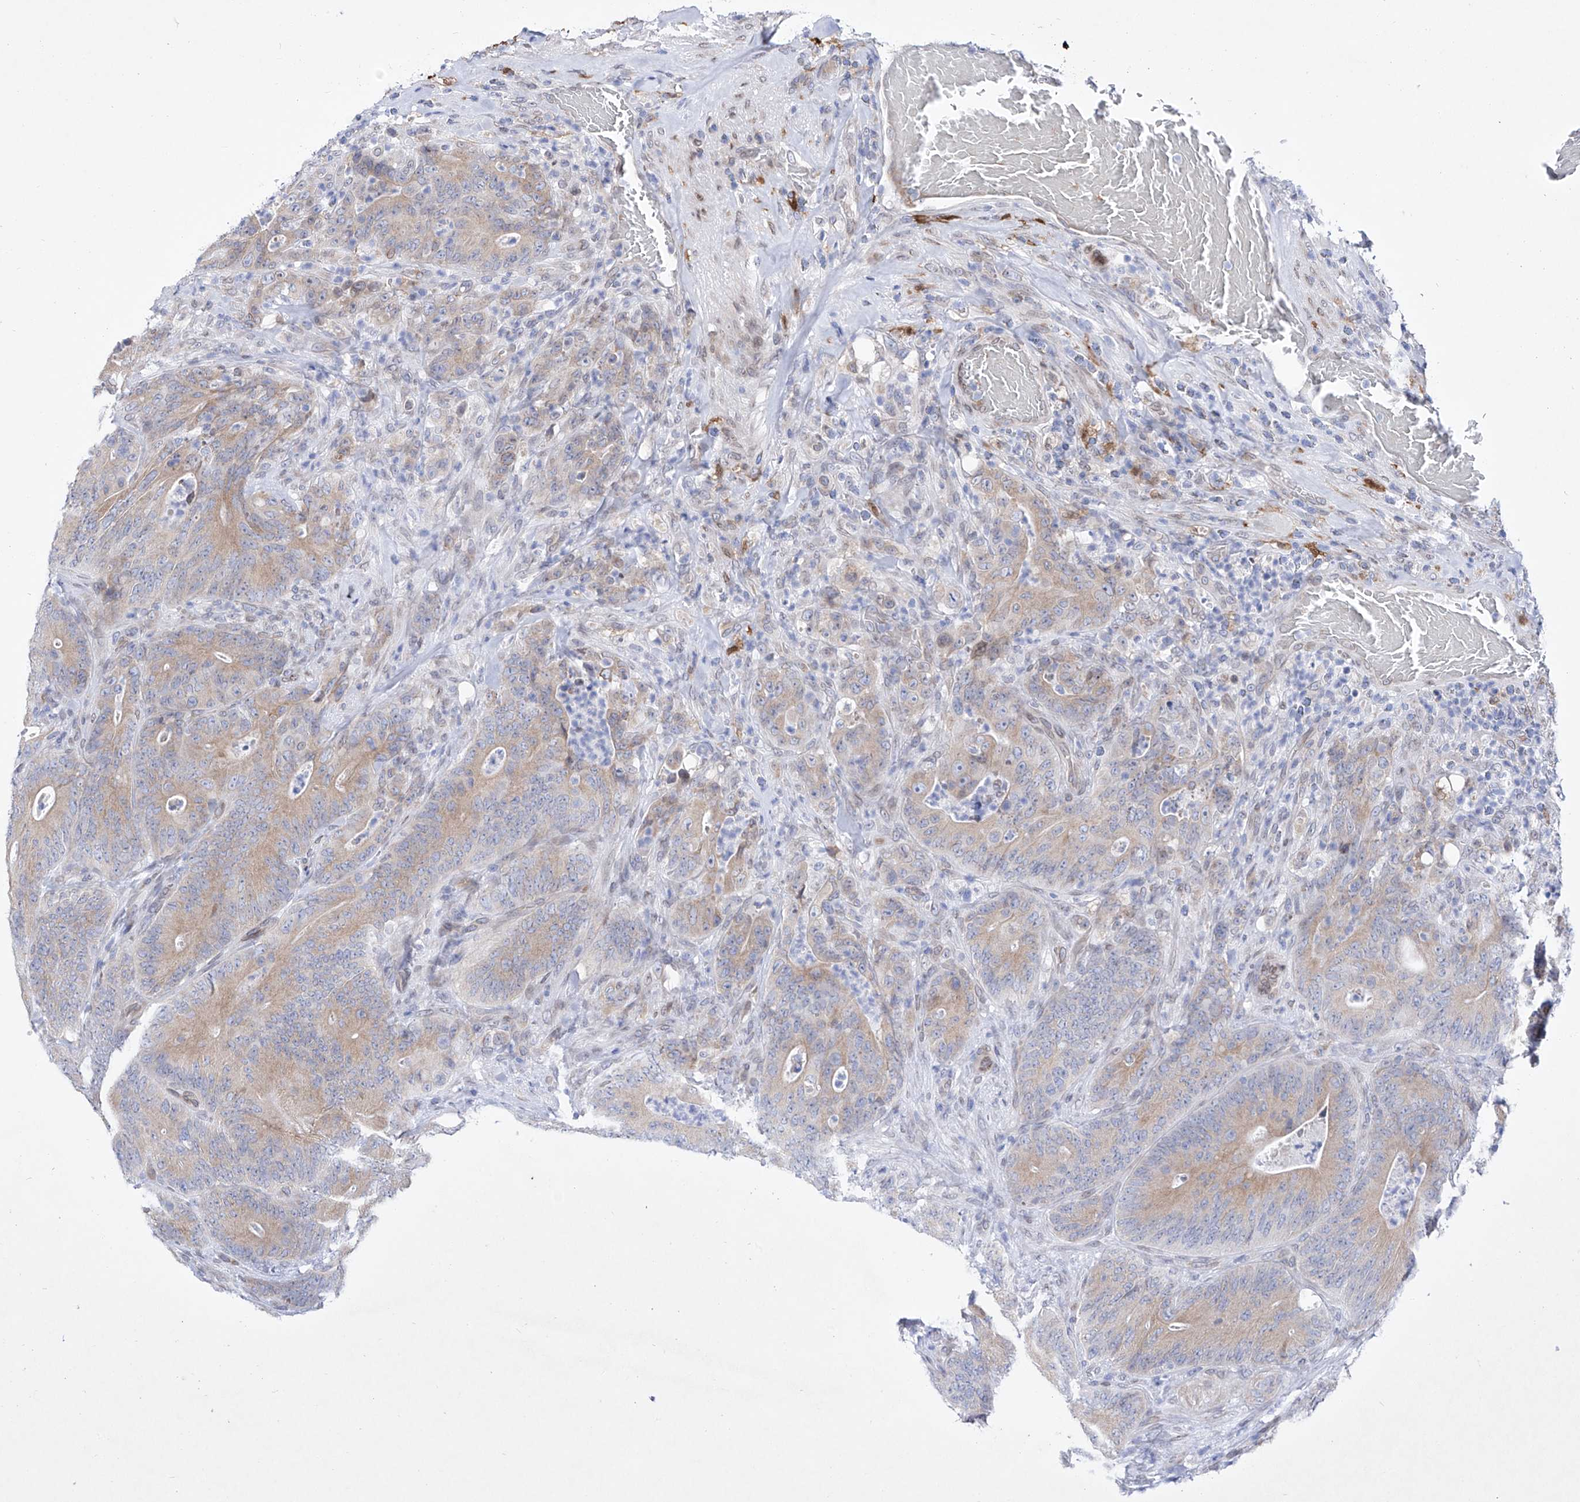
{"staining": {"intensity": "weak", "quantity": "25%-75%", "location": "cytoplasmic/membranous"}, "tissue": "colorectal cancer", "cell_type": "Tumor cells", "image_type": "cancer", "snomed": [{"axis": "morphology", "description": "Normal tissue, NOS"}, {"axis": "topography", "description": "Colon"}], "caption": "The histopathology image displays a brown stain indicating the presence of a protein in the cytoplasmic/membranous of tumor cells in colorectal cancer.", "gene": "LCLAT1", "patient": {"sex": "female", "age": 82}}